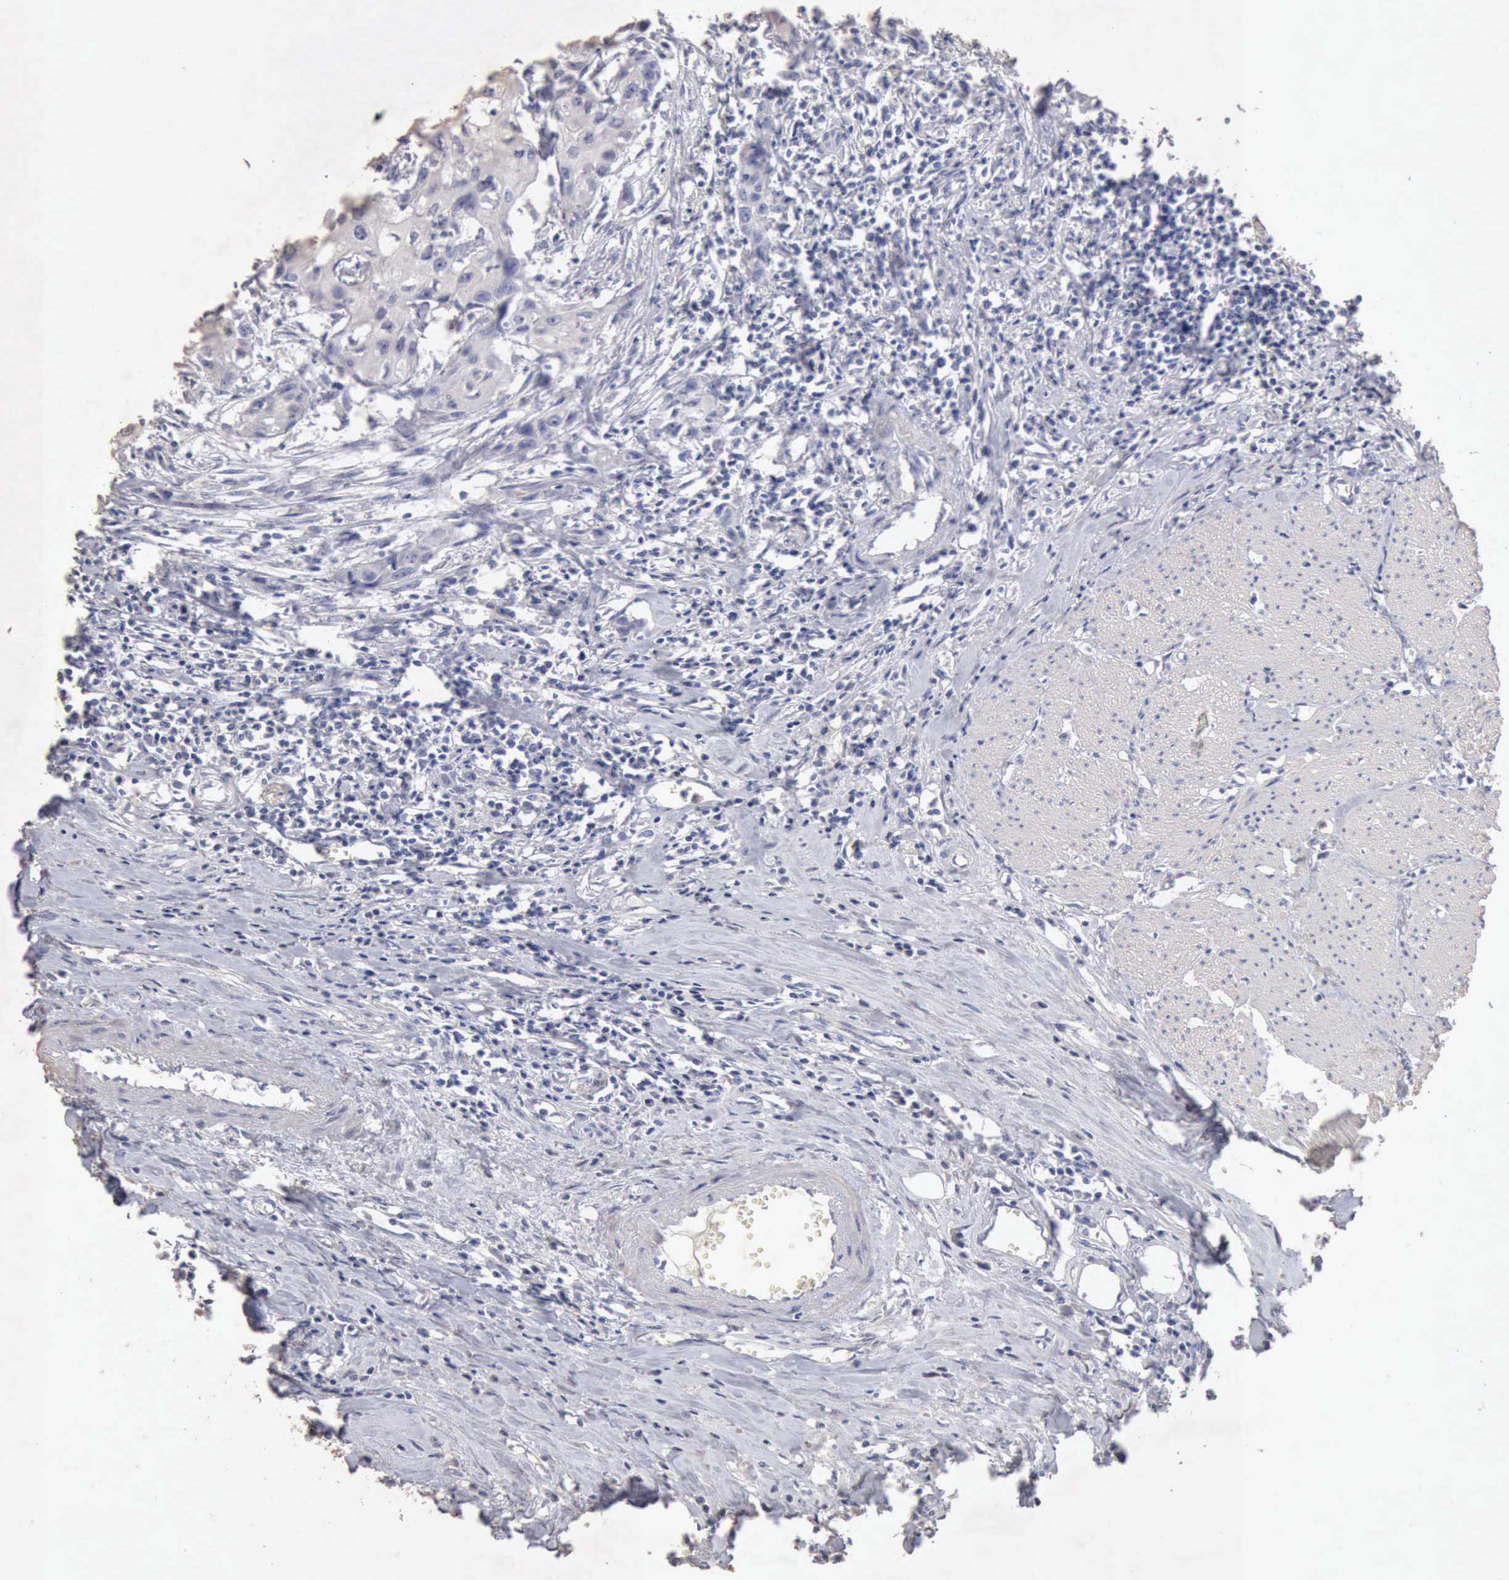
{"staining": {"intensity": "negative", "quantity": "none", "location": "none"}, "tissue": "urothelial cancer", "cell_type": "Tumor cells", "image_type": "cancer", "snomed": [{"axis": "morphology", "description": "Urothelial carcinoma, High grade"}, {"axis": "topography", "description": "Urinary bladder"}], "caption": "This is a image of immunohistochemistry (IHC) staining of urothelial cancer, which shows no expression in tumor cells.", "gene": "KRT6B", "patient": {"sex": "male", "age": 54}}